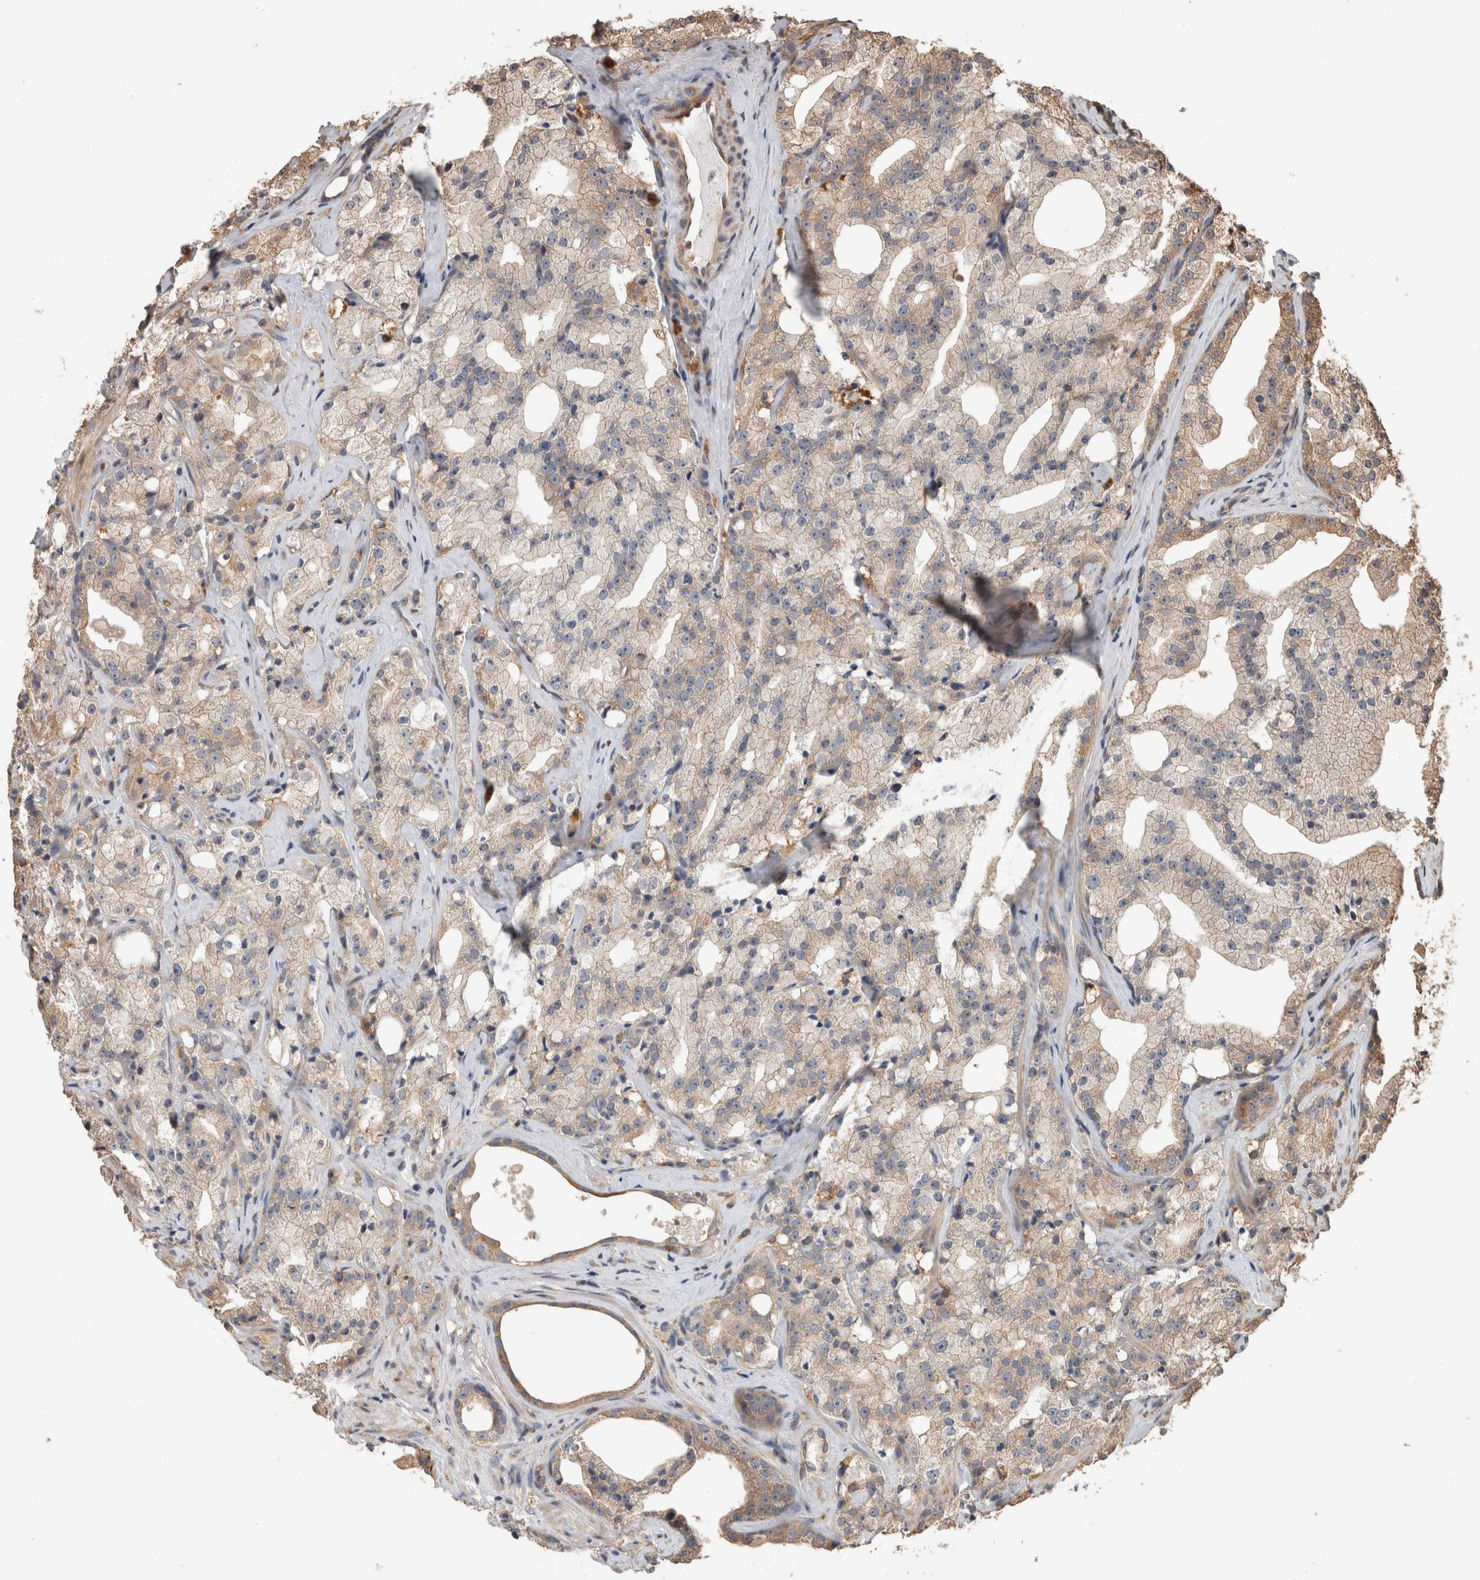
{"staining": {"intensity": "weak", "quantity": ">75%", "location": "cytoplasmic/membranous"}, "tissue": "prostate cancer", "cell_type": "Tumor cells", "image_type": "cancer", "snomed": [{"axis": "morphology", "description": "Adenocarcinoma, High grade"}, {"axis": "topography", "description": "Prostate"}], "caption": "Approximately >75% of tumor cells in human prostate cancer (high-grade adenocarcinoma) display weak cytoplasmic/membranous protein expression as visualized by brown immunohistochemical staining.", "gene": "CLIP1", "patient": {"sex": "male", "age": 64}}